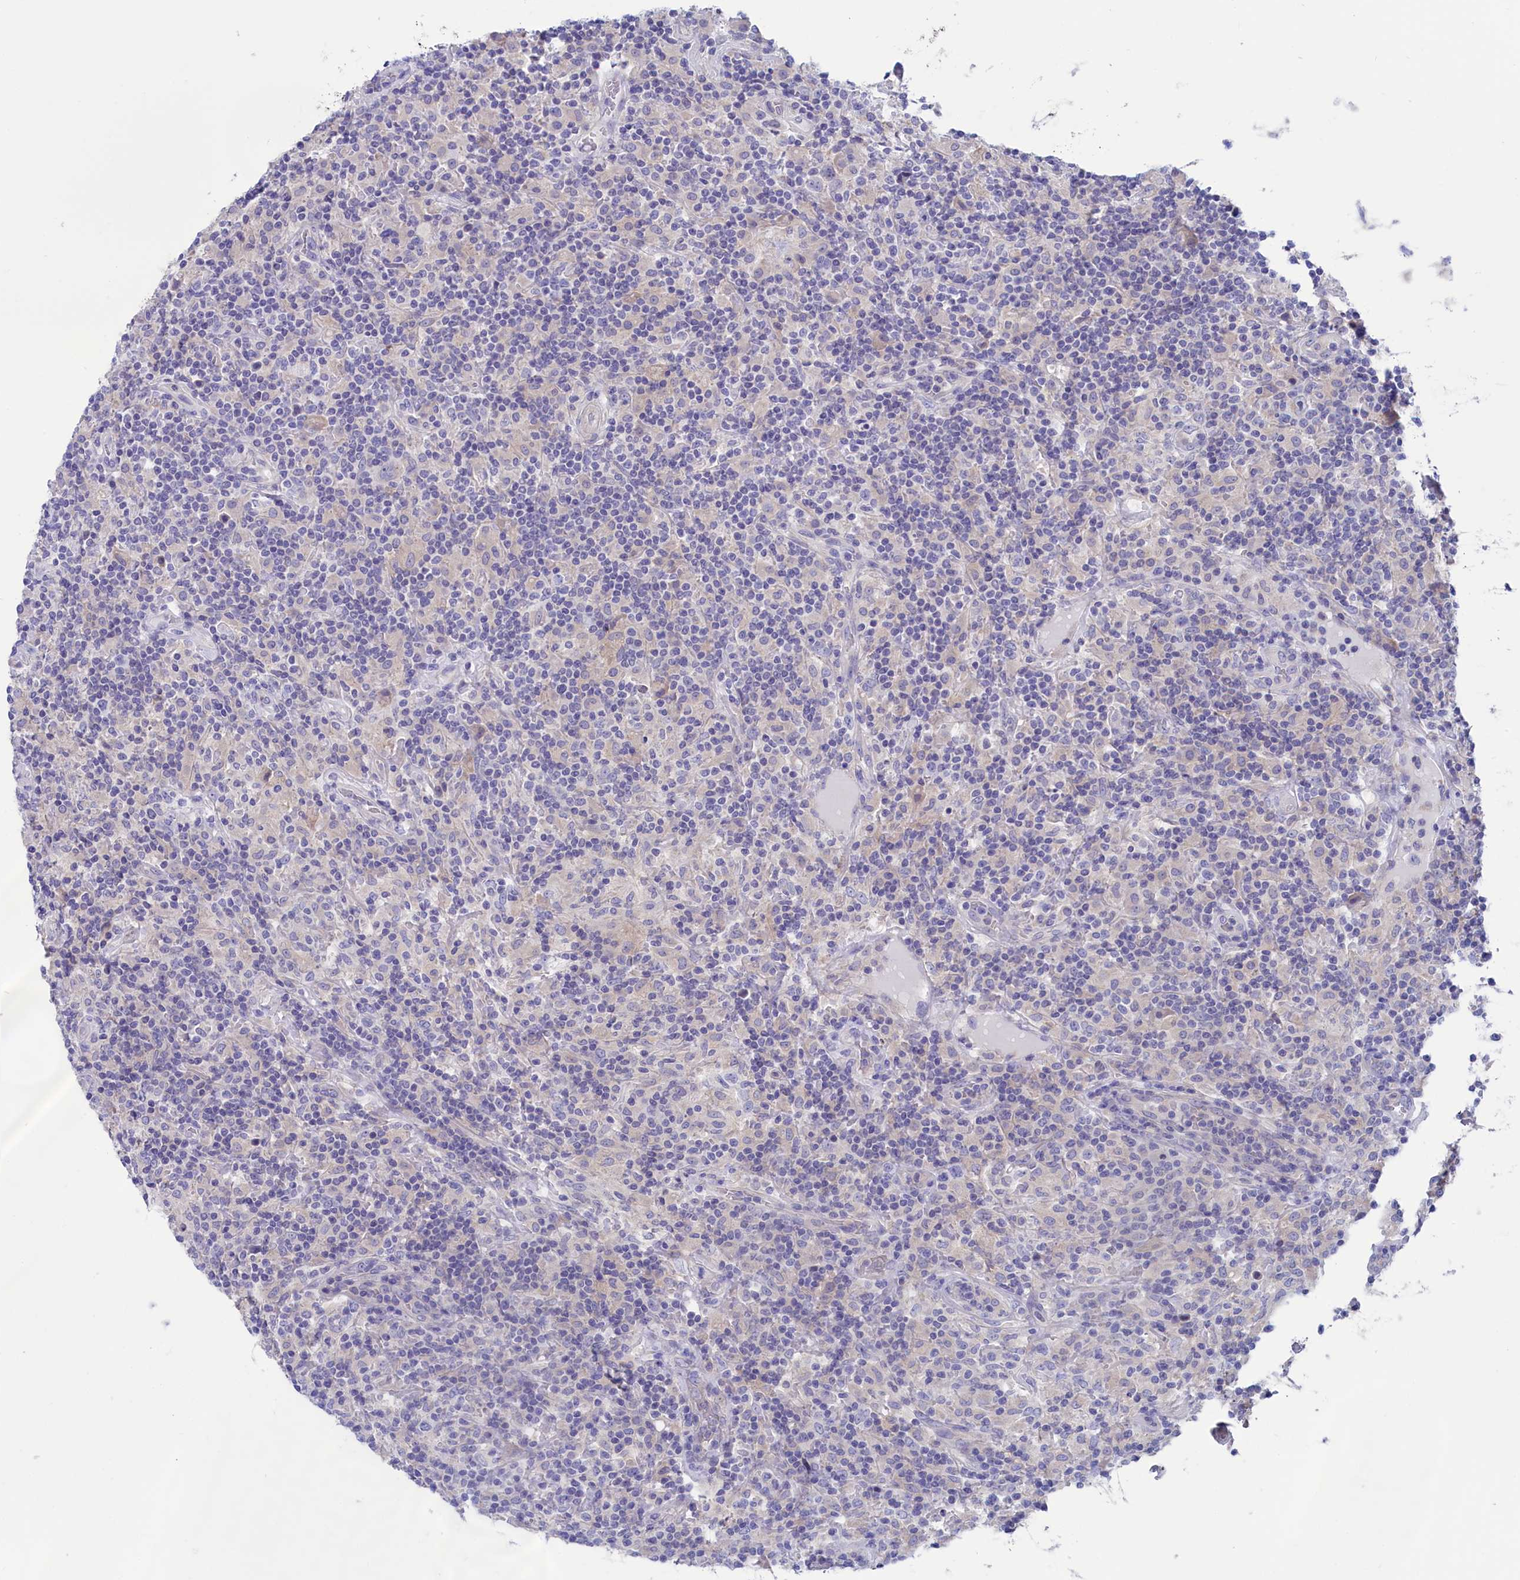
{"staining": {"intensity": "negative", "quantity": "none", "location": "none"}, "tissue": "lymphoma", "cell_type": "Tumor cells", "image_type": "cancer", "snomed": [{"axis": "morphology", "description": "Hodgkin's disease, NOS"}, {"axis": "topography", "description": "Lymph node"}], "caption": "The IHC histopathology image has no significant expression in tumor cells of lymphoma tissue.", "gene": "VPS35L", "patient": {"sex": "male", "age": 70}}